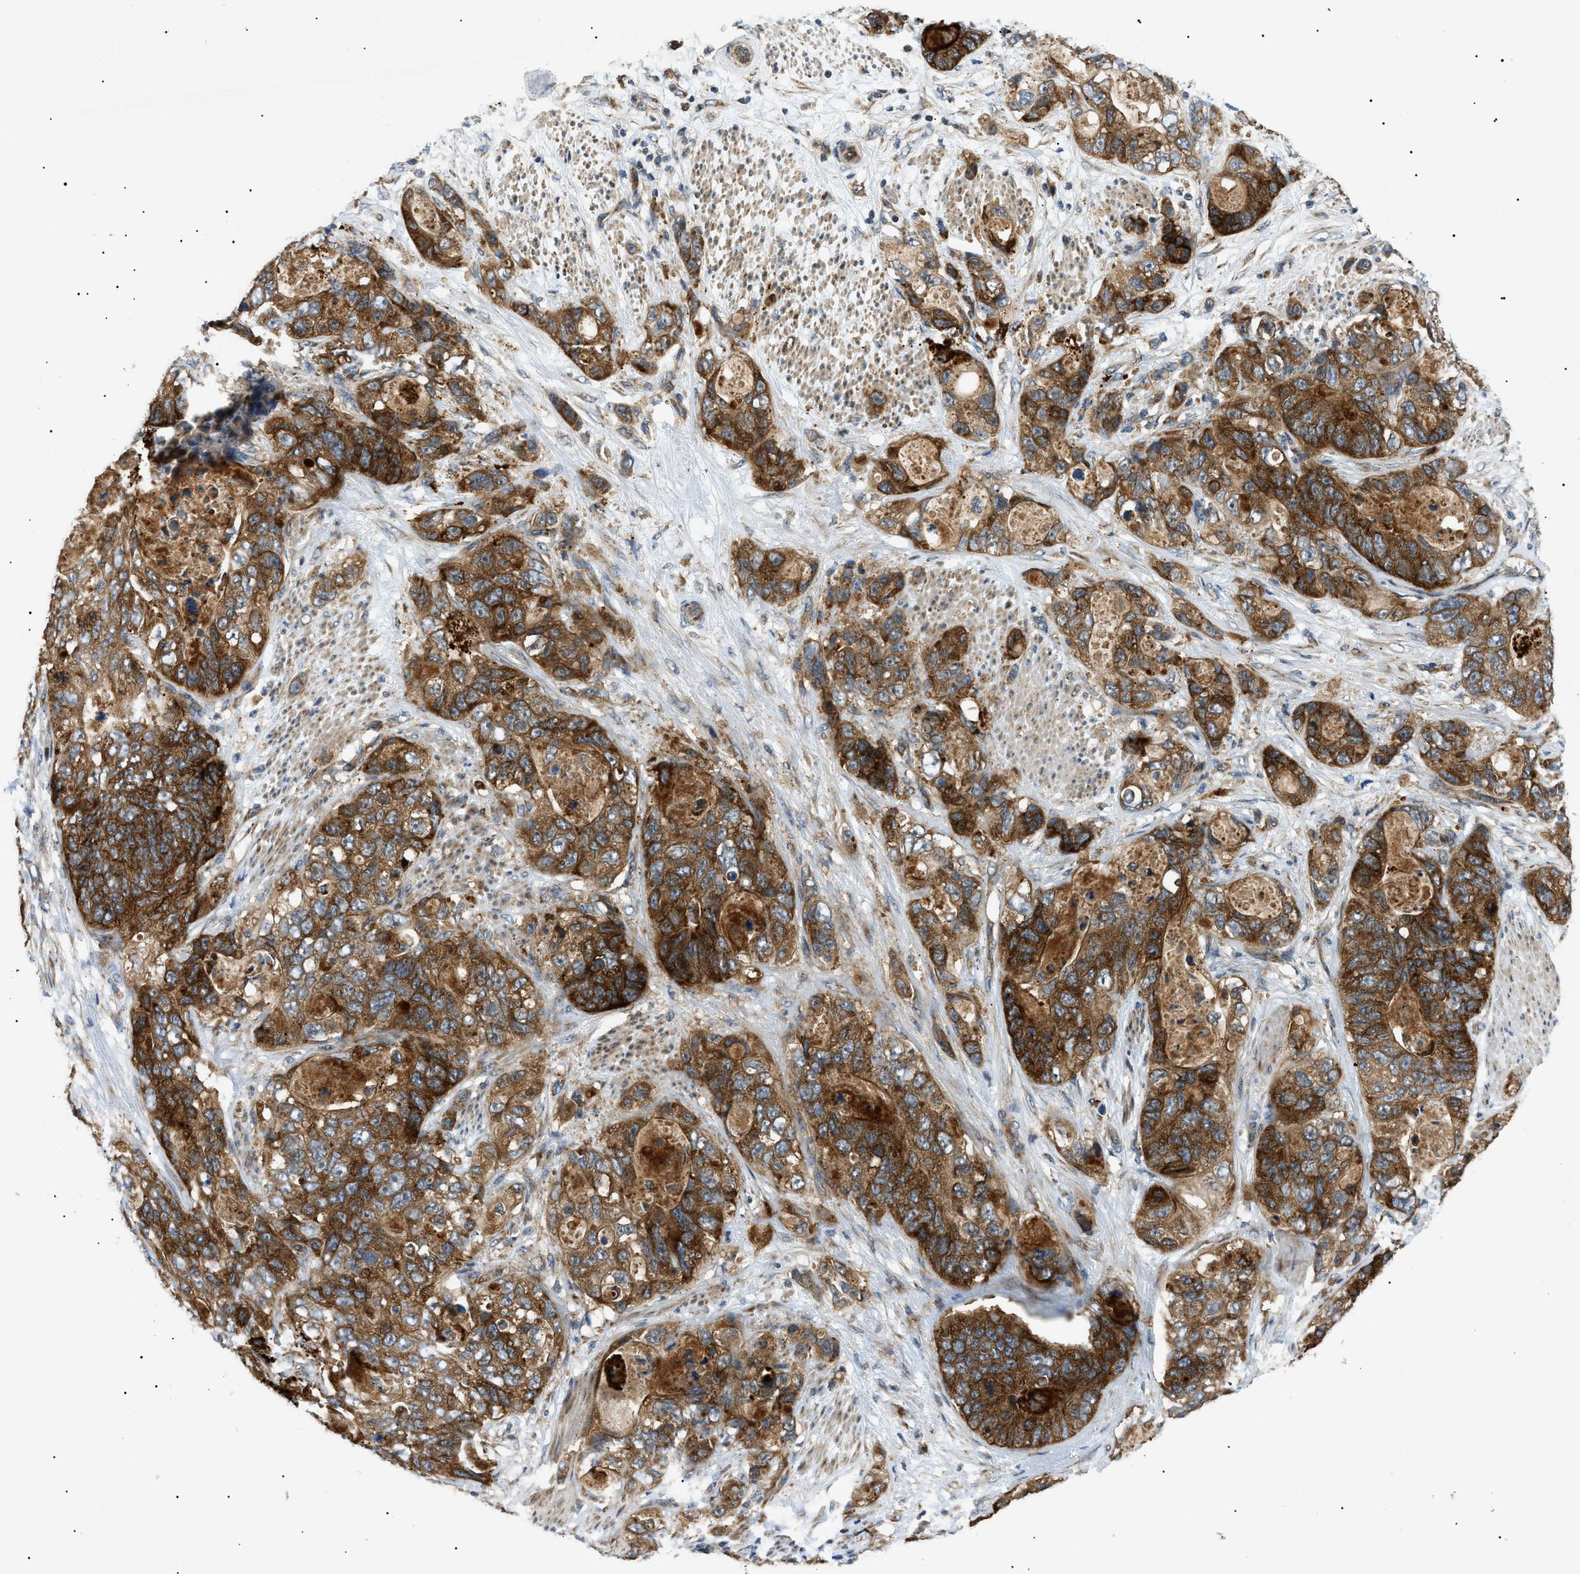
{"staining": {"intensity": "strong", "quantity": ">75%", "location": "cytoplasmic/membranous"}, "tissue": "stomach cancer", "cell_type": "Tumor cells", "image_type": "cancer", "snomed": [{"axis": "morphology", "description": "Adenocarcinoma, NOS"}, {"axis": "topography", "description": "Stomach"}], "caption": "A brown stain labels strong cytoplasmic/membranous positivity of a protein in human stomach cancer tumor cells.", "gene": "SRPK1", "patient": {"sex": "female", "age": 89}}